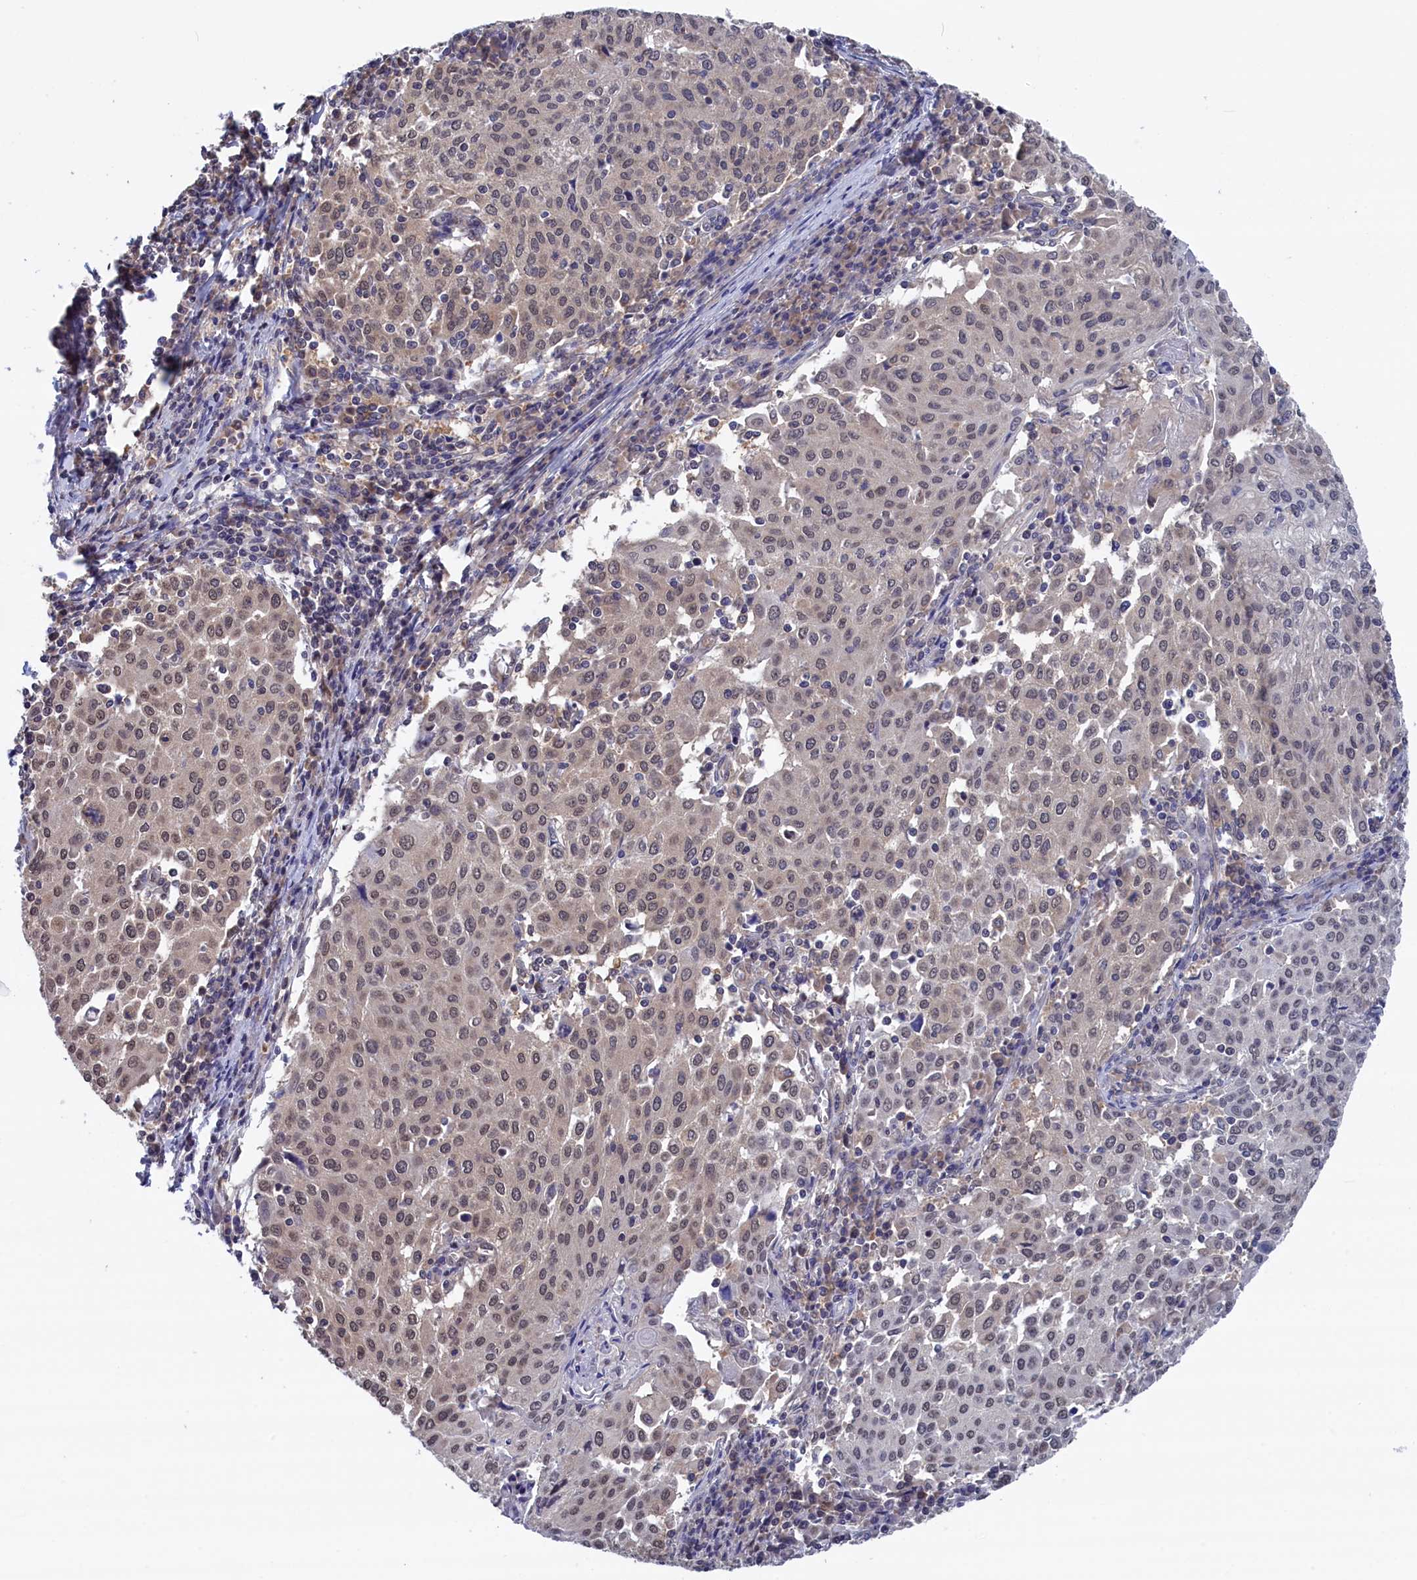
{"staining": {"intensity": "weak", "quantity": "25%-75%", "location": "cytoplasmic/membranous,nuclear"}, "tissue": "cervical cancer", "cell_type": "Tumor cells", "image_type": "cancer", "snomed": [{"axis": "morphology", "description": "Squamous cell carcinoma, NOS"}, {"axis": "topography", "description": "Cervix"}], "caption": "Immunohistochemical staining of cervical cancer shows weak cytoplasmic/membranous and nuclear protein staining in approximately 25%-75% of tumor cells.", "gene": "PGP", "patient": {"sex": "female", "age": 46}}